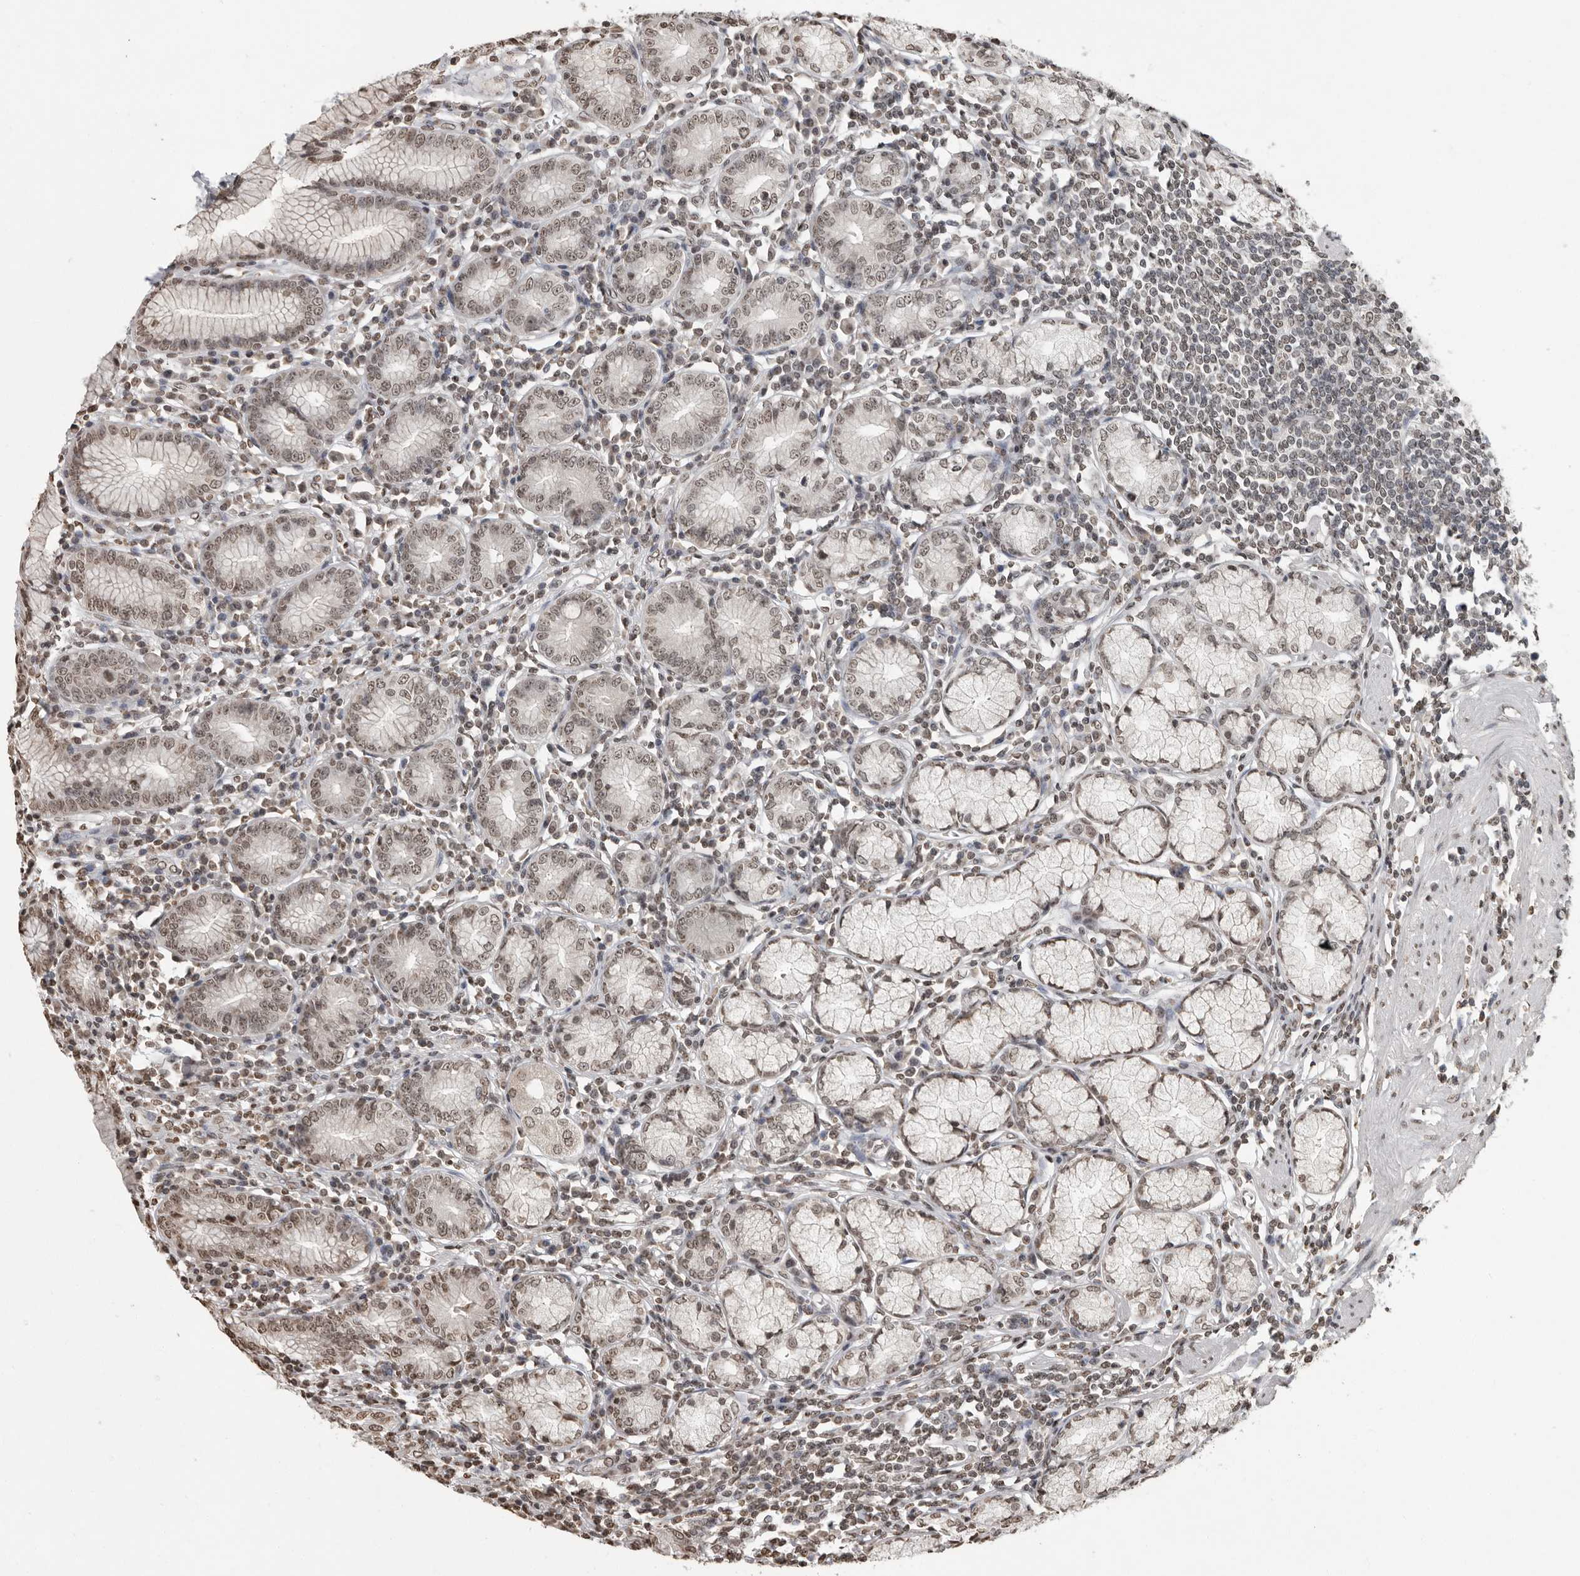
{"staining": {"intensity": "moderate", "quantity": "25%-75%", "location": "nuclear"}, "tissue": "stomach", "cell_type": "Glandular cells", "image_type": "normal", "snomed": [{"axis": "morphology", "description": "Normal tissue, NOS"}, {"axis": "topography", "description": "Stomach"}], "caption": "Immunohistochemical staining of unremarkable stomach displays medium levels of moderate nuclear positivity in about 25%-75% of glandular cells. The staining was performed using DAB (3,3'-diaminobenzidine) to visualize the protein expression in brown, while the nuclei were stained in blue with hematoxylin (Magnification: 20x).", "gene": "WDR45", "patient": {"sex": "male", "age": 55}}